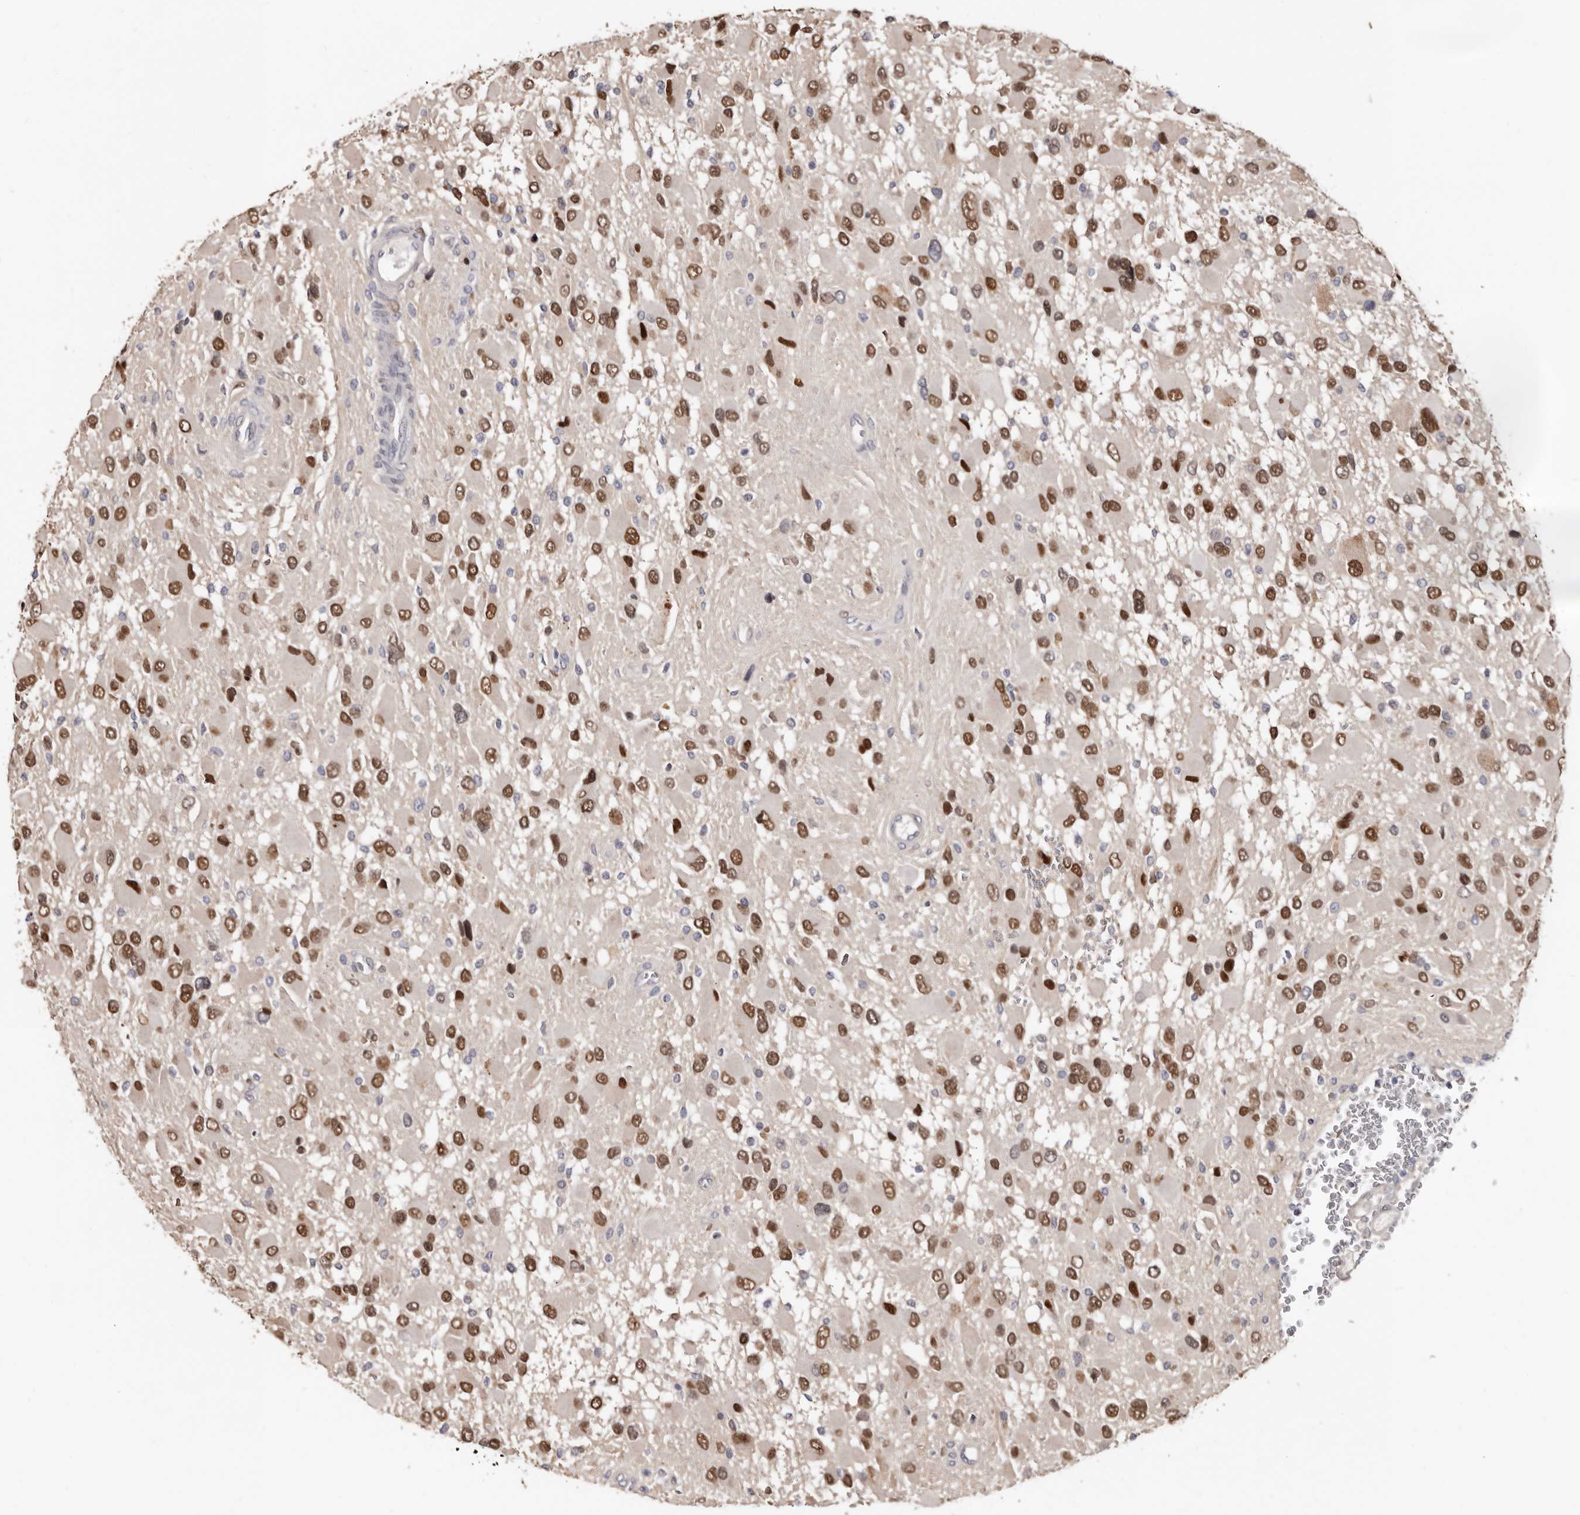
{"staining": {"intensity": "moderate", "quantity": ">75%", "location": "nuclear"}, "tissue": "glioma", "cell_type": "Tumor cells", "image_type": "cancer", "snomed": [{"axis": "morphology", "description": "Glioma, malignant, High grade"}, {"axis": "topography", "description": "Brain"}], "caption": "Immunohistochemistry (IHC) (DAB (3,3'-diaminobenzidine)) staining of malignant high-grade glioma displays moderate nuclear protein expression in approximately >75% of tumor cells.", "gene": "KHDRBS2", "patient": {"sex": "male", "age": 53}}